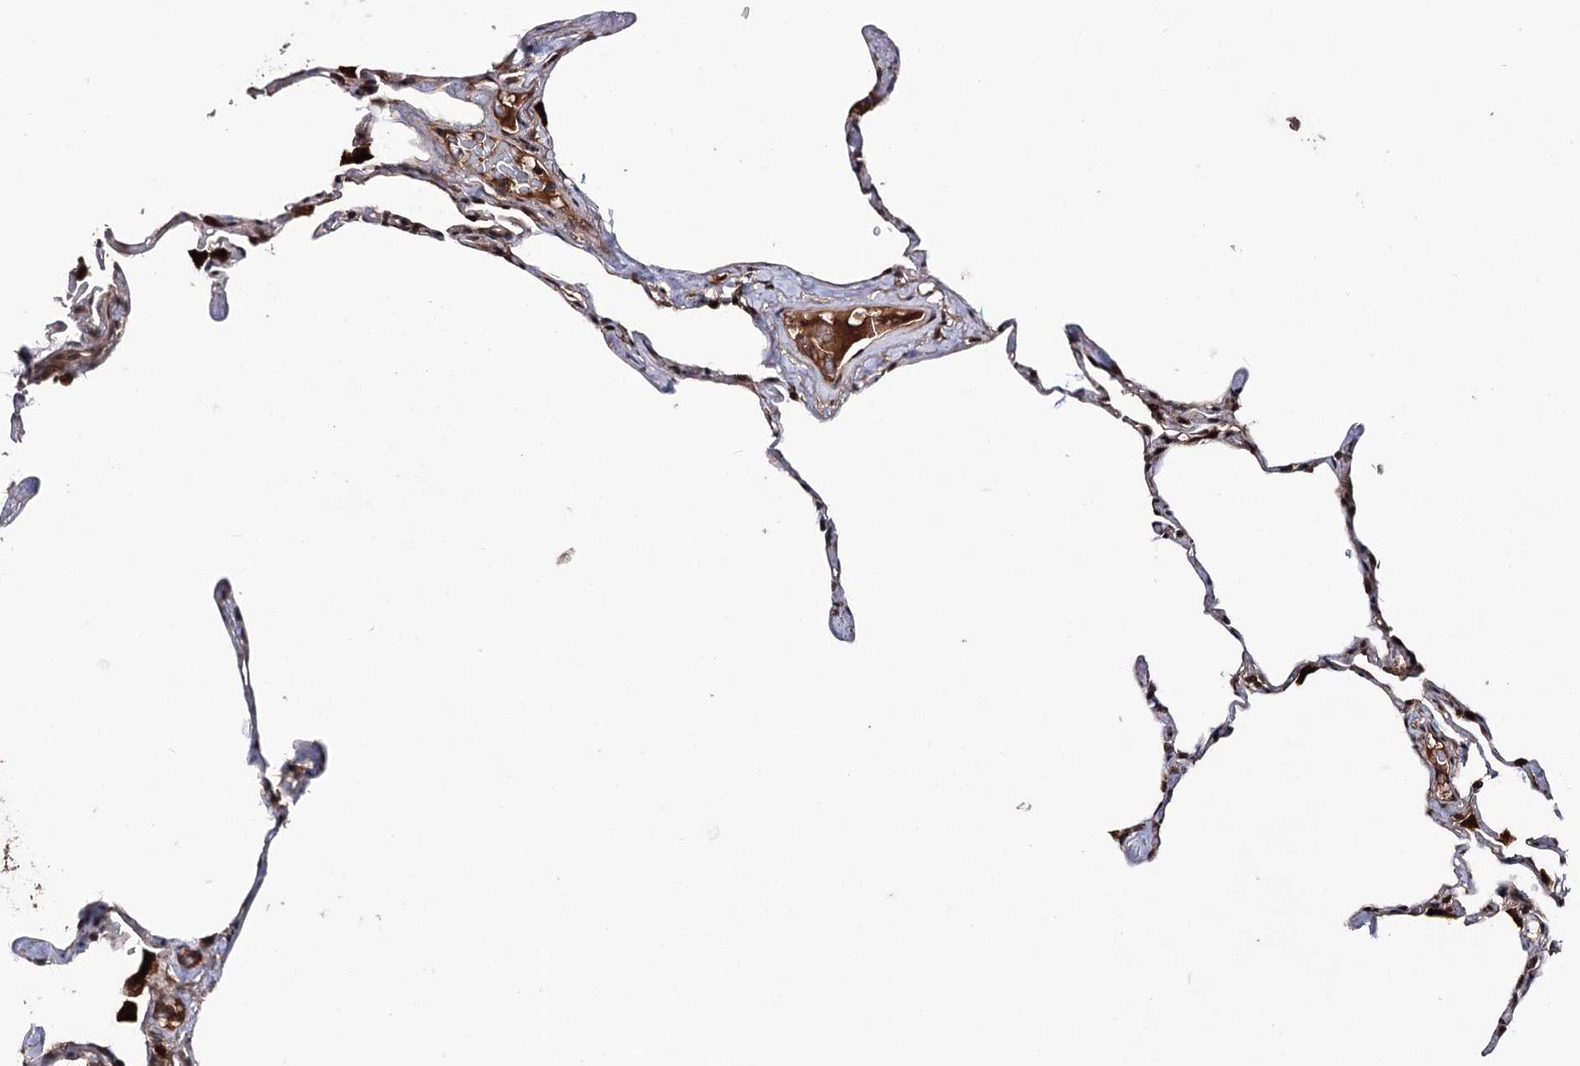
{"staining": {"intensity": "strong", "quantity": ">75%", "location": "cytoplasmic/membranous,nuclear"}, "tissue": "lung", "cell_type": "Alveolar cells", "image_type": "normal", "snomed": [{"axis": "morphology", "description": "Normal tissue, NOS"}, {"axis": "topography", "description": "Lung"}], "caption": "IHC micrograph of benign lung: human lung stained using immunohistochemistry exhibits high levels of strong protein expression localized specifically in the cytoplasmic/membranous,nuclear of alveolar cells, appearing as a cytoplasmic/membranous,nuclear brown color.", "gene": "FAM53B", "patient": {"sex": "male", "age": 65}}